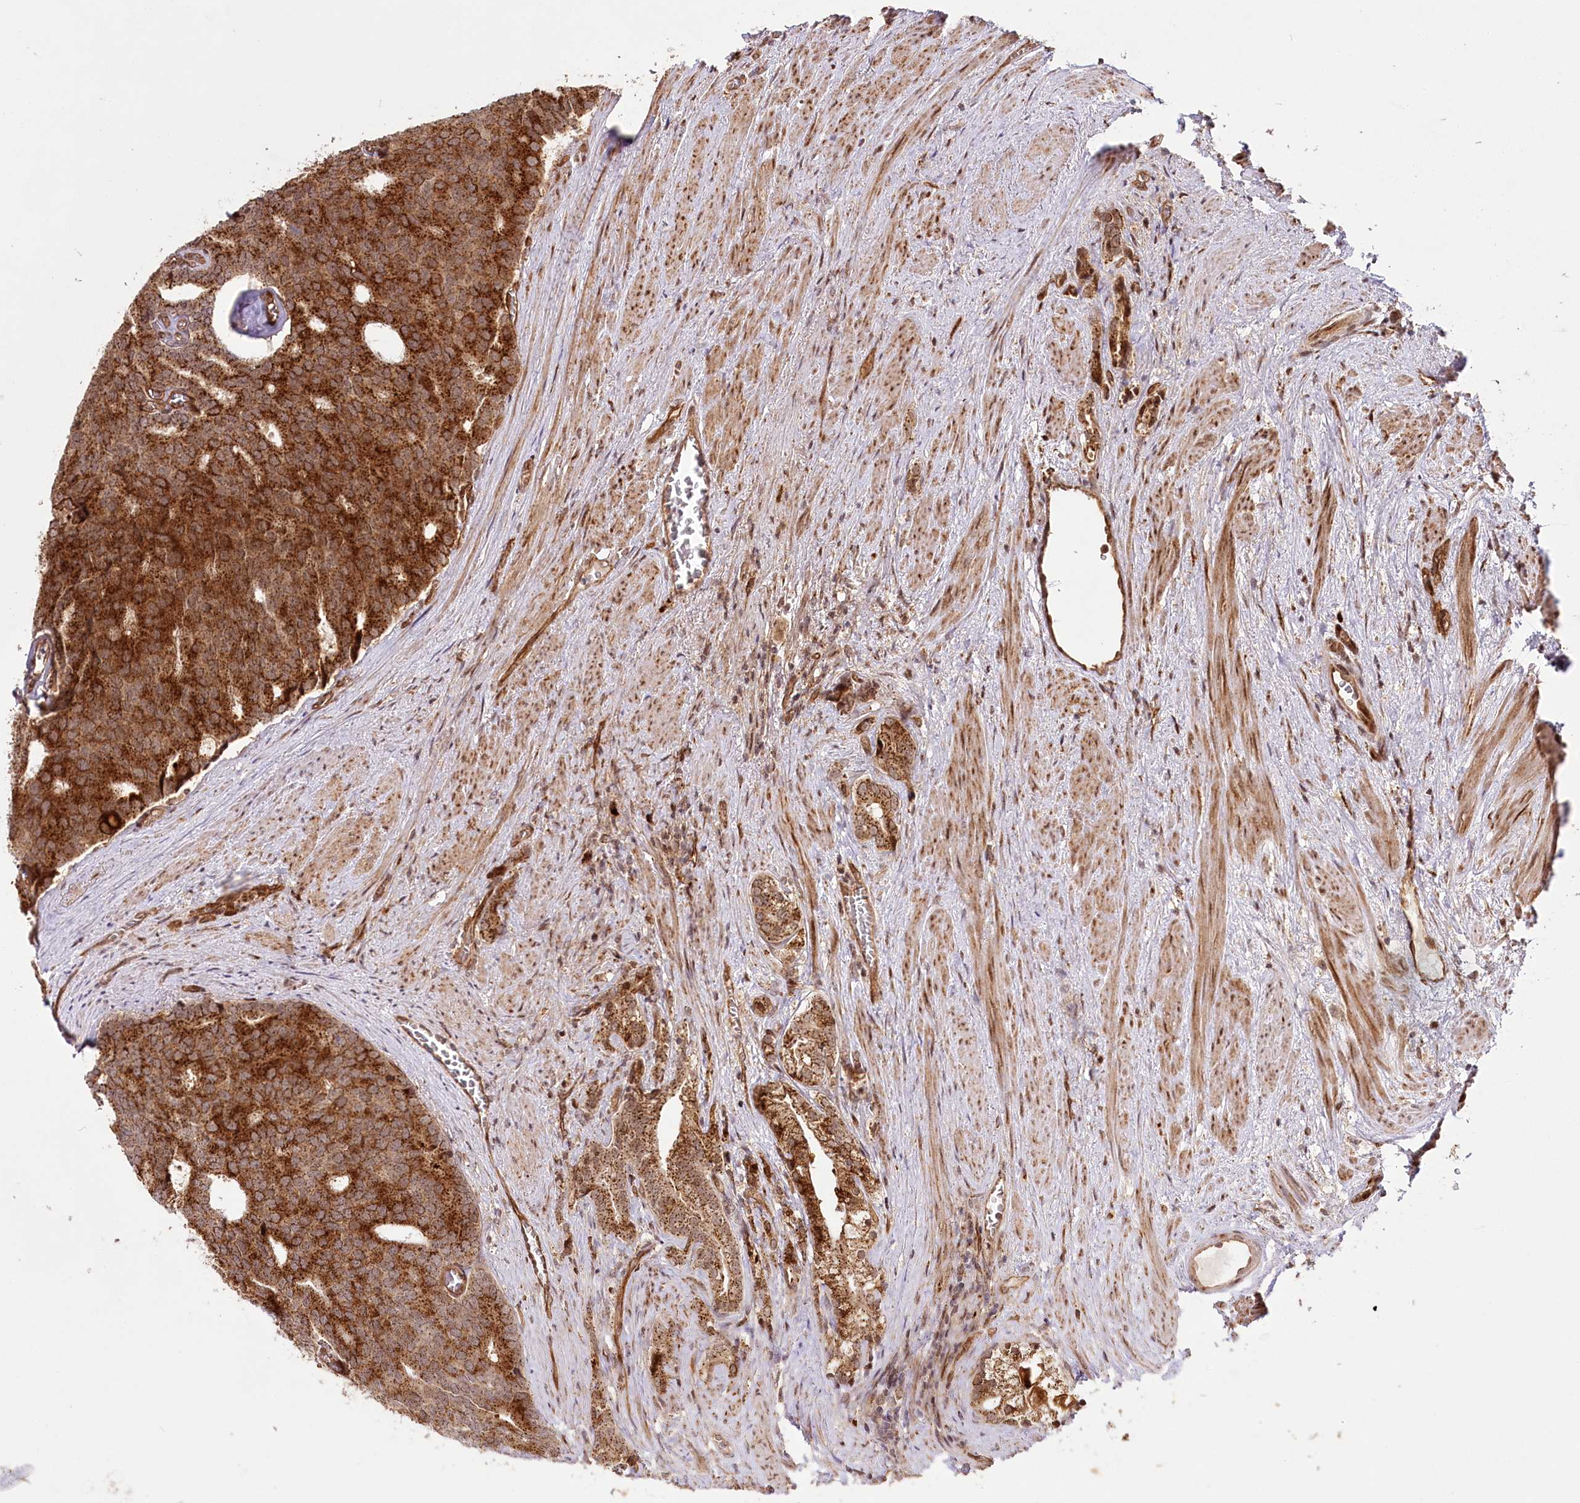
{"staining": {"intensity": "strong", "quantity": ">75%", "location": "cytoplasmic/membranous"}, "tissue": "prostate cancer", "cell_type": "Tumor cells", "image_type": "cancer", "snomed": [{"axis": "morphology", "description": "Adenocarcinoma, Low grade"}, {"axis": "topography", "description": "Prostate"}], "caption": "A high-resolution photomicrograph shows IHC staining of prostate cancer (low-grade adenocarcinoma), which displays strong cytoplasmic/membranous positivity in about >75% of tumor cells.", "gene": "COPG1", "patient": {"sex": "male", "age": 71}}